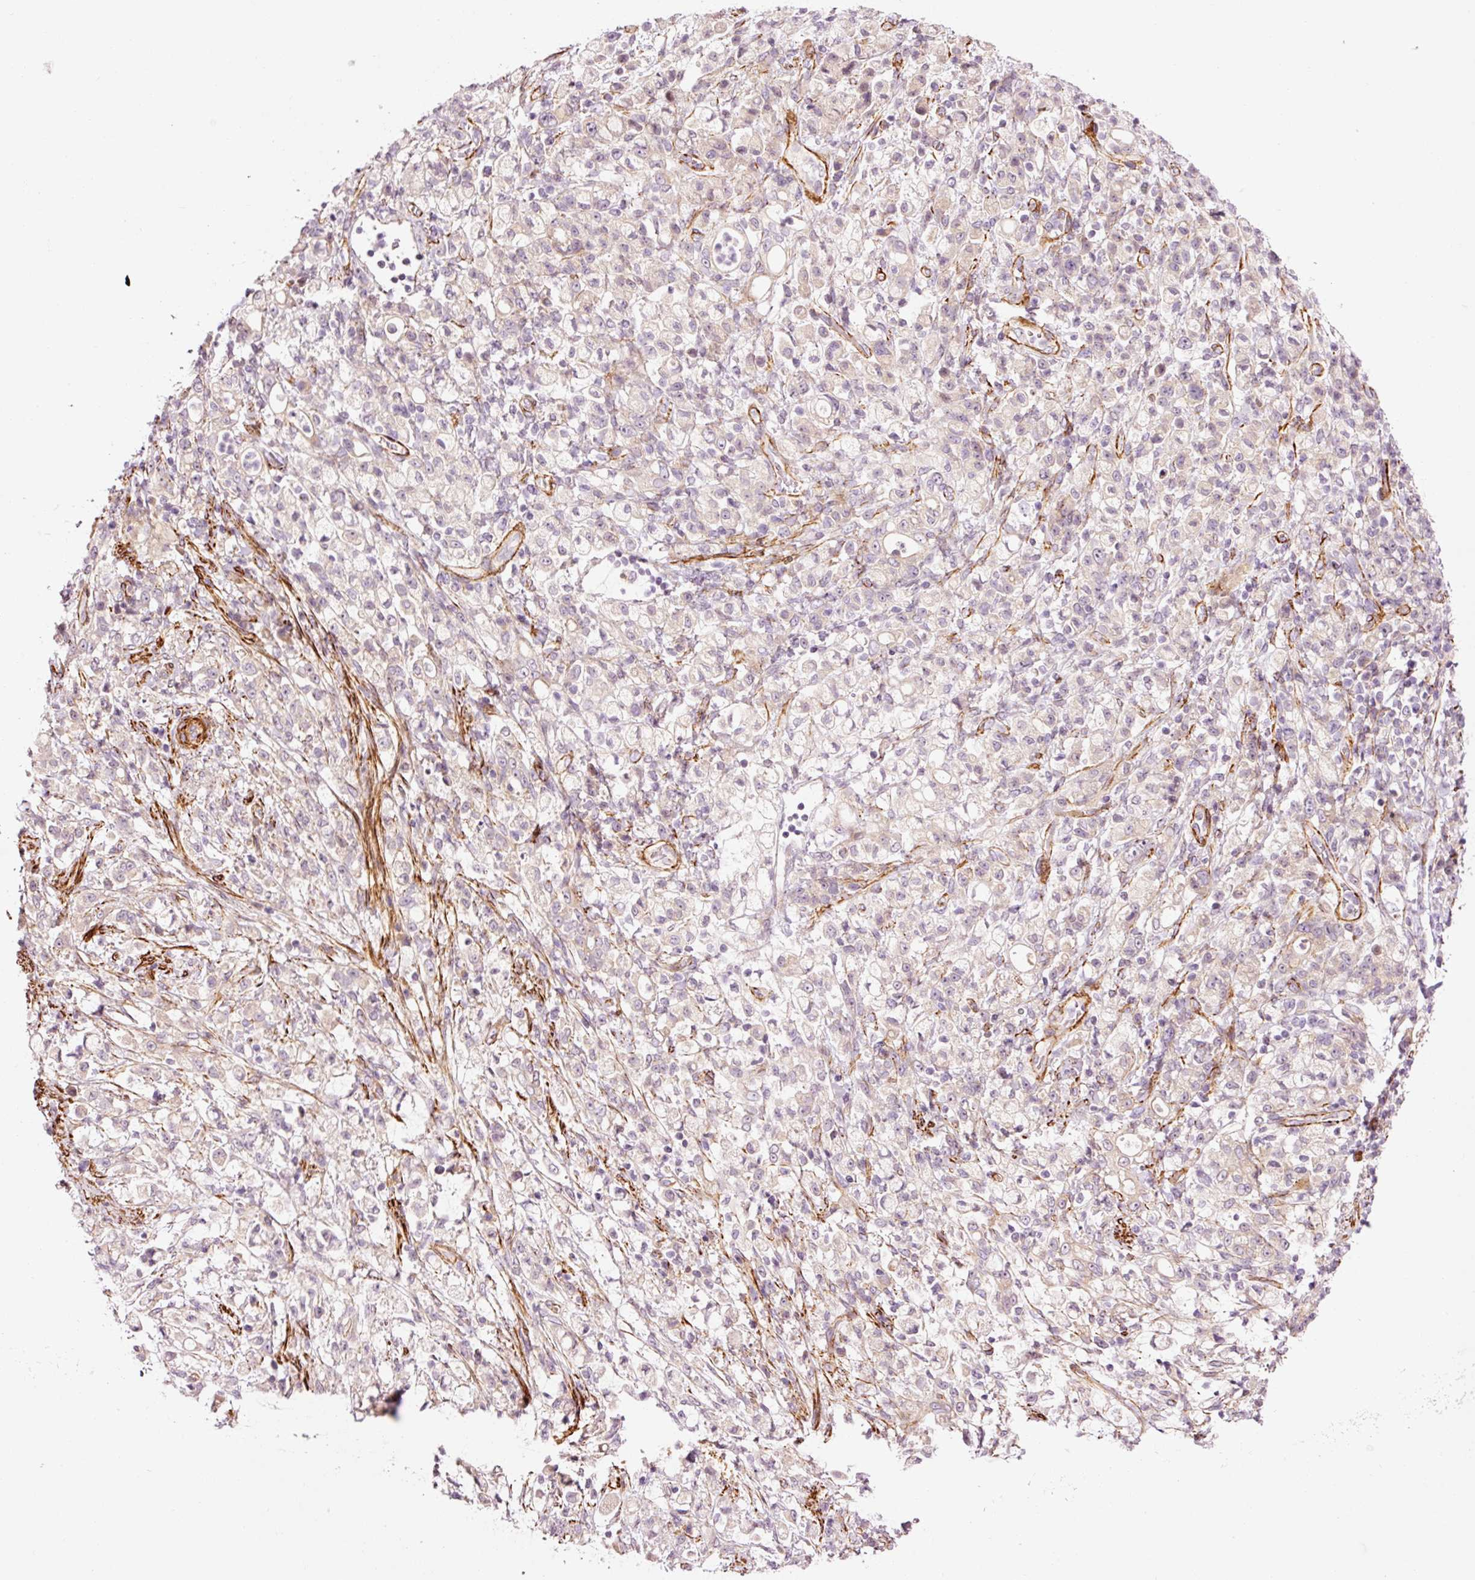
{"staining": {"intensity": "negative", "quantity": "none", "location": "none"}, "tissue": "stomach cancer", "cell_type": "Tumor cells", "image_type": "cancer", "snomed": [{"axis": "morphology", "description": "Adenocarcinoma, NOS"}, {"axis": "topography", "description": "Stomach"}], "caption": "A micrograph of stomach cancer (adenocarcinoma) stained for a protein demonstrates no brown staining in tumor cells.", "gene": "ANKRD20A1", "patient": {"sex": "female", "age": 60}}